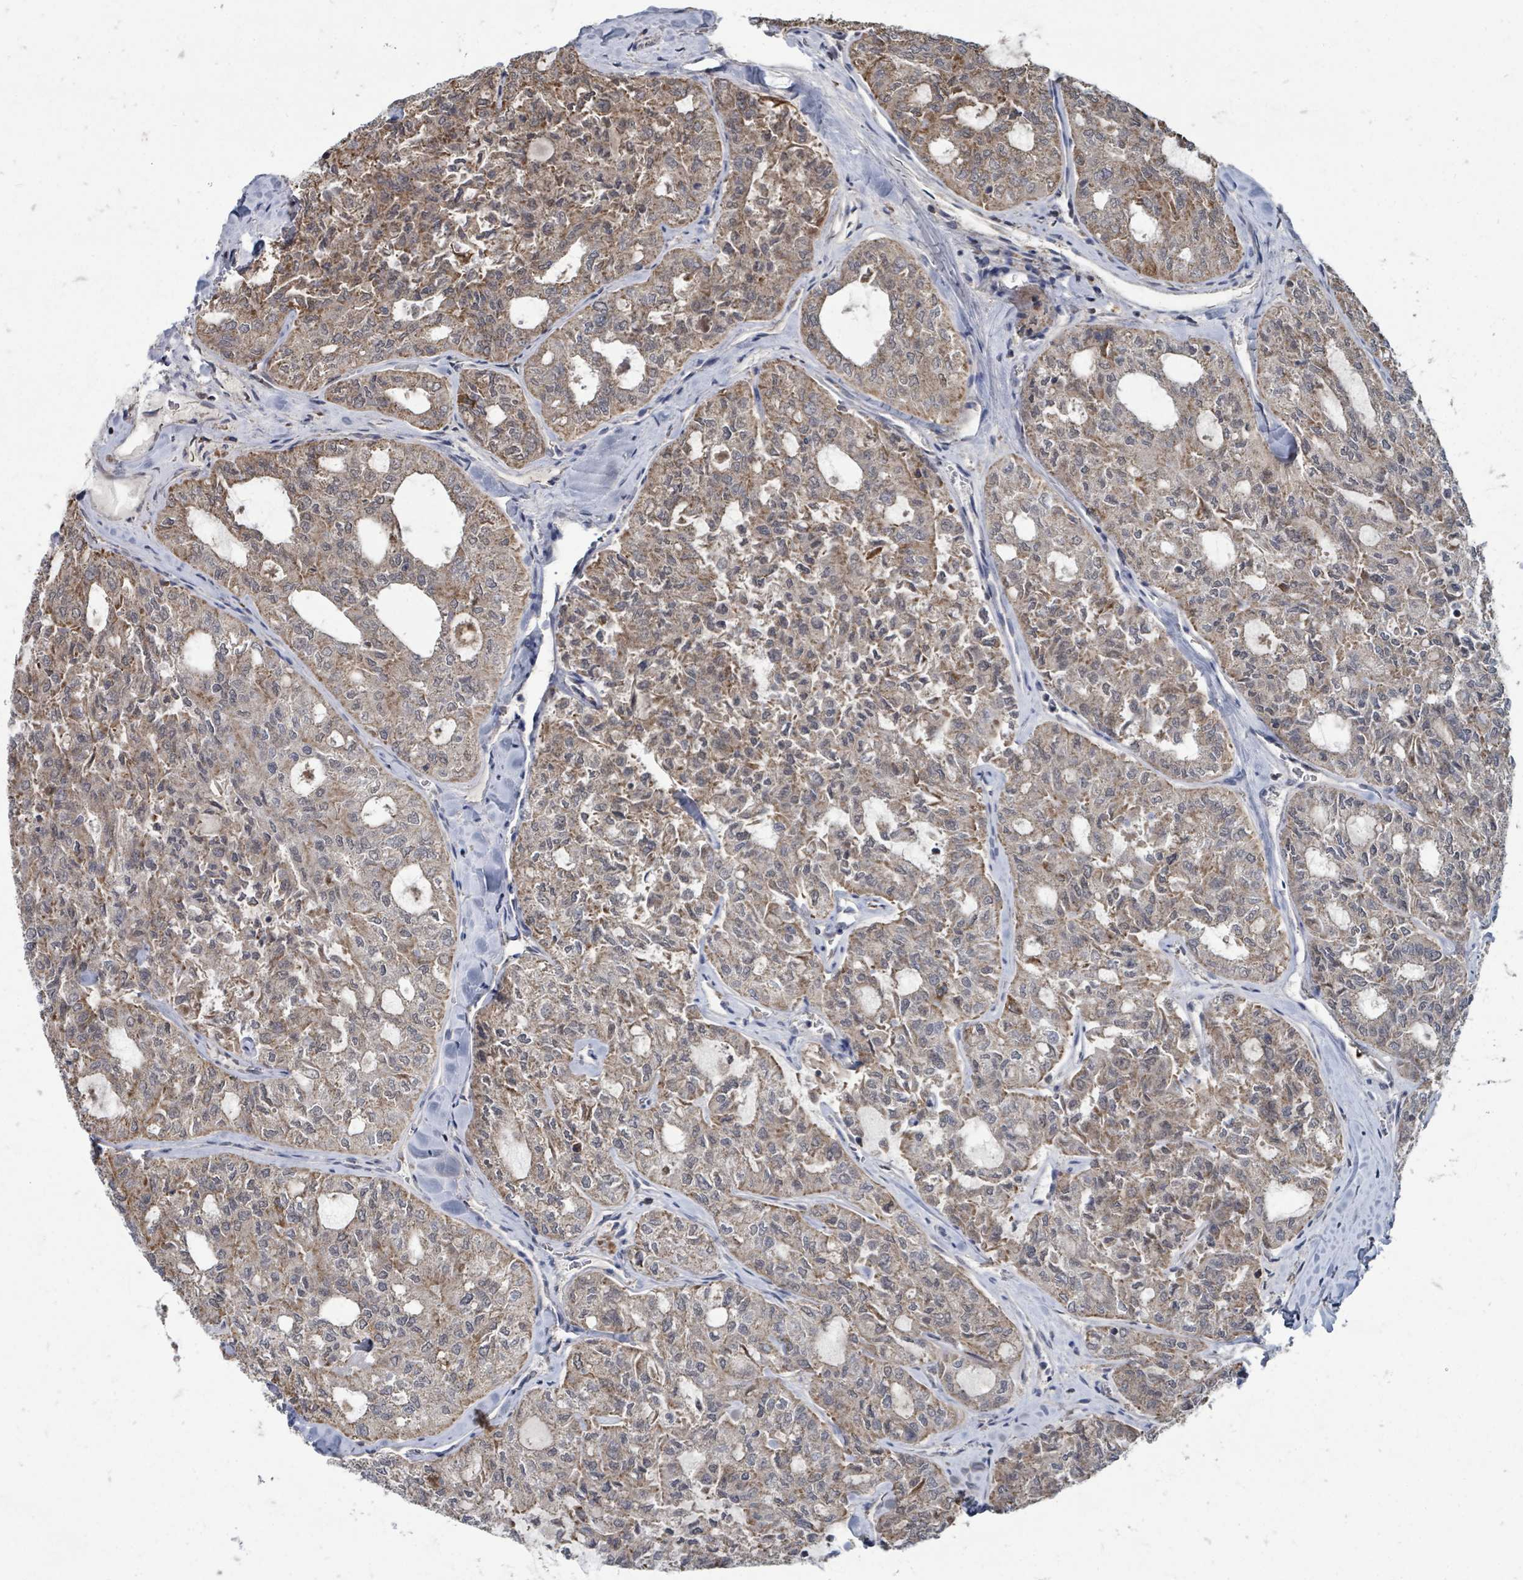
{"staining": {"intensity": "moderate", "quantity": "25%-75%", "location": "cytoplasmic/membranous"}, "tissue": "thyroid cancer", "cell_type": "Tumor cells", "image_type": "cancer", "snomed": [{"axis": "morphology", "description": "Follicular adenoma carcinoma, NOS"}, {"axis": "topography", "description": "Thyroid gland"}], "caption": "A micrograph of human thyroid cancer stained for a protein demonstrates moderate cytoplasmic/membranous brown staining in tumor cells.", "gene": "MAGOHB", "patient": {"sex": "male", "age": 75}}